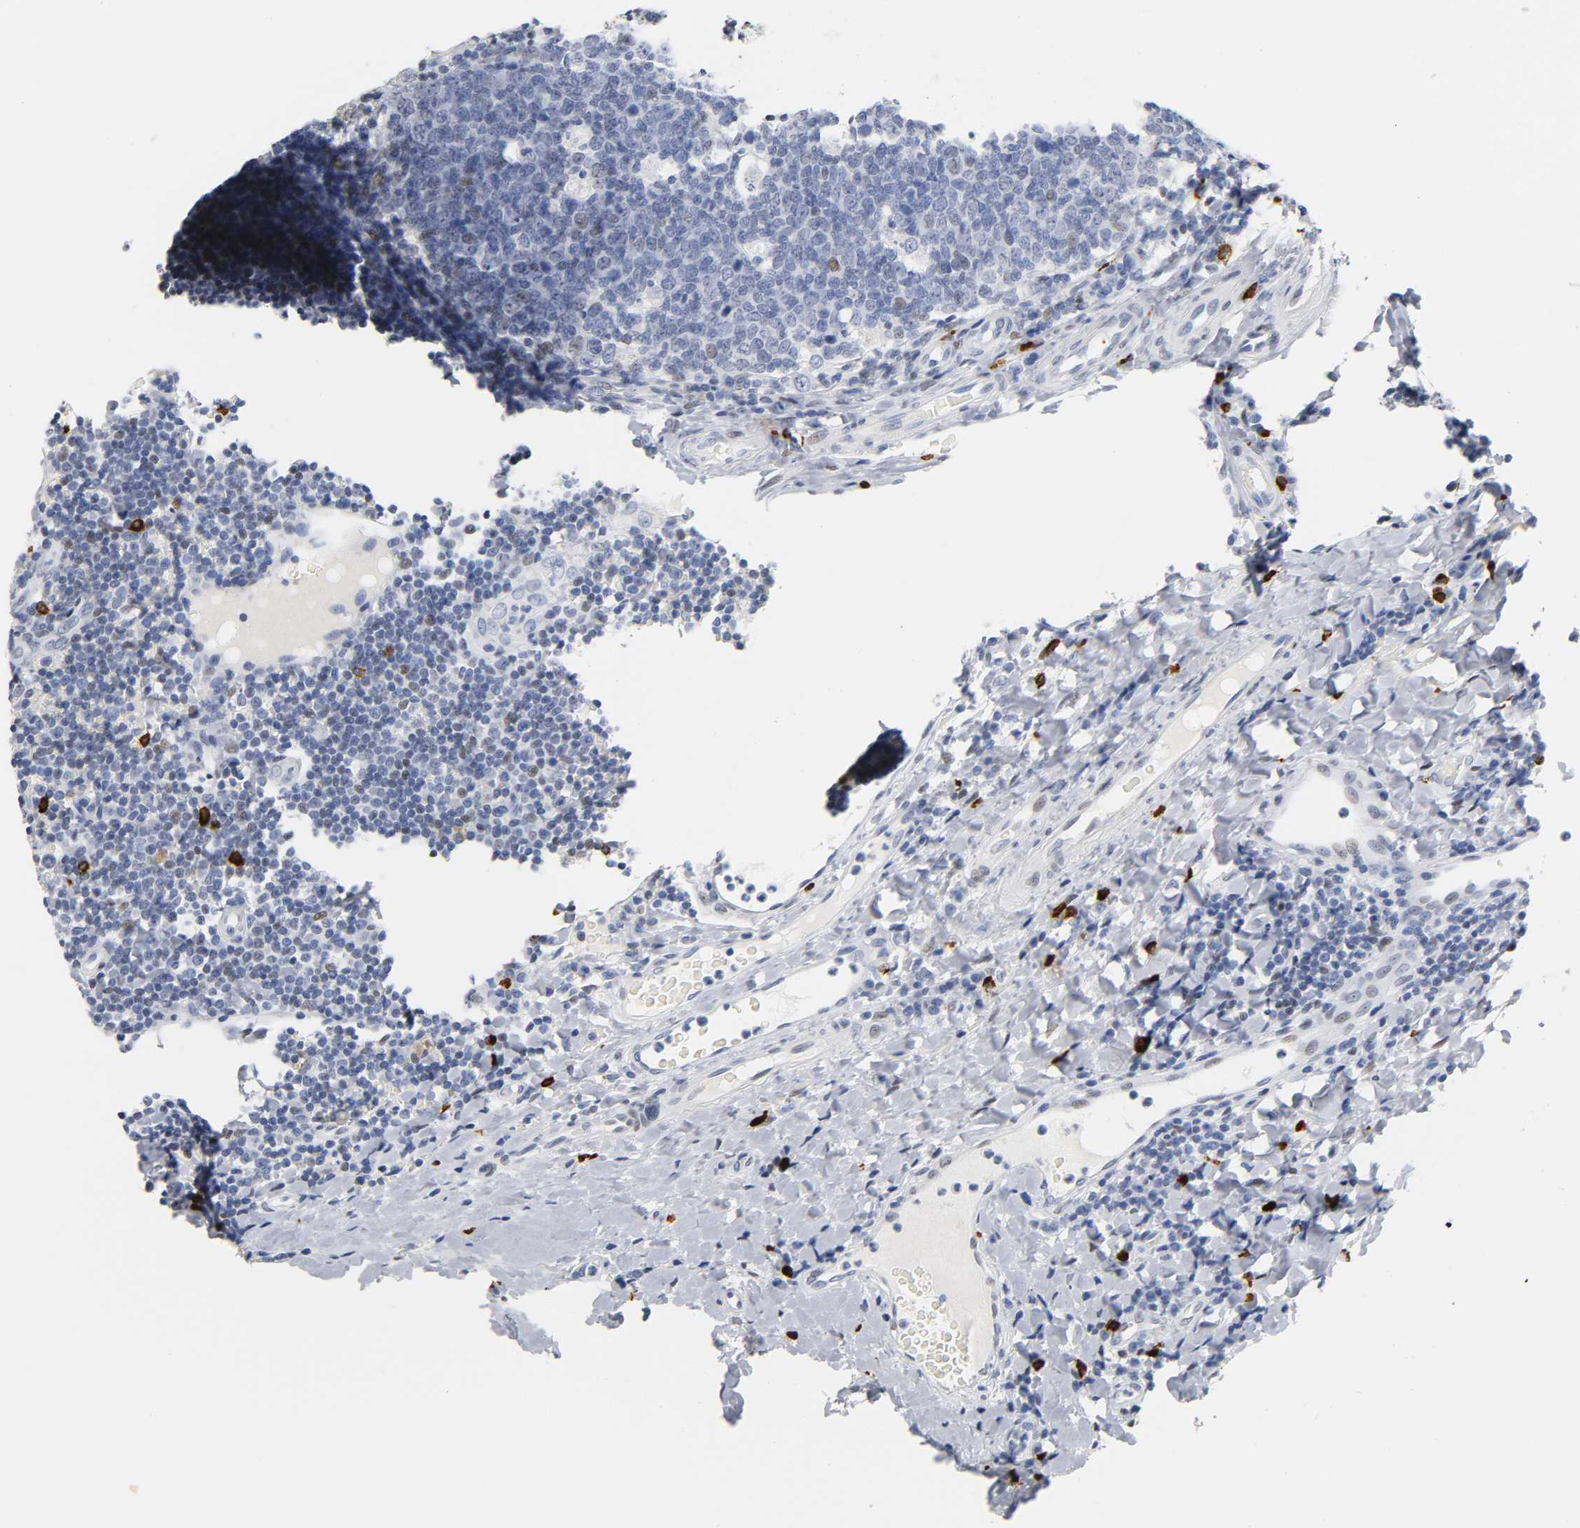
{"staining": {"intensity": "weak", "quantity": "<25%", "location": "nuclear"}, "tissue": "tonsil", "cell_type": "Germinal center cells", "image_type": "normal", "snomed": [{"axis": "morphology", "description": "Normal tissue, NOS"}, {"axis": "topography", "description": "Tonsil"}], "caption": "Photomicrograph shows no protein expression in germinal center cells of benign tonsil. (Immunohistochemistry, brightfield microscopy, high magnification).", "gene": "NAB2", "patient": {"sex": "male", "age": 17}}